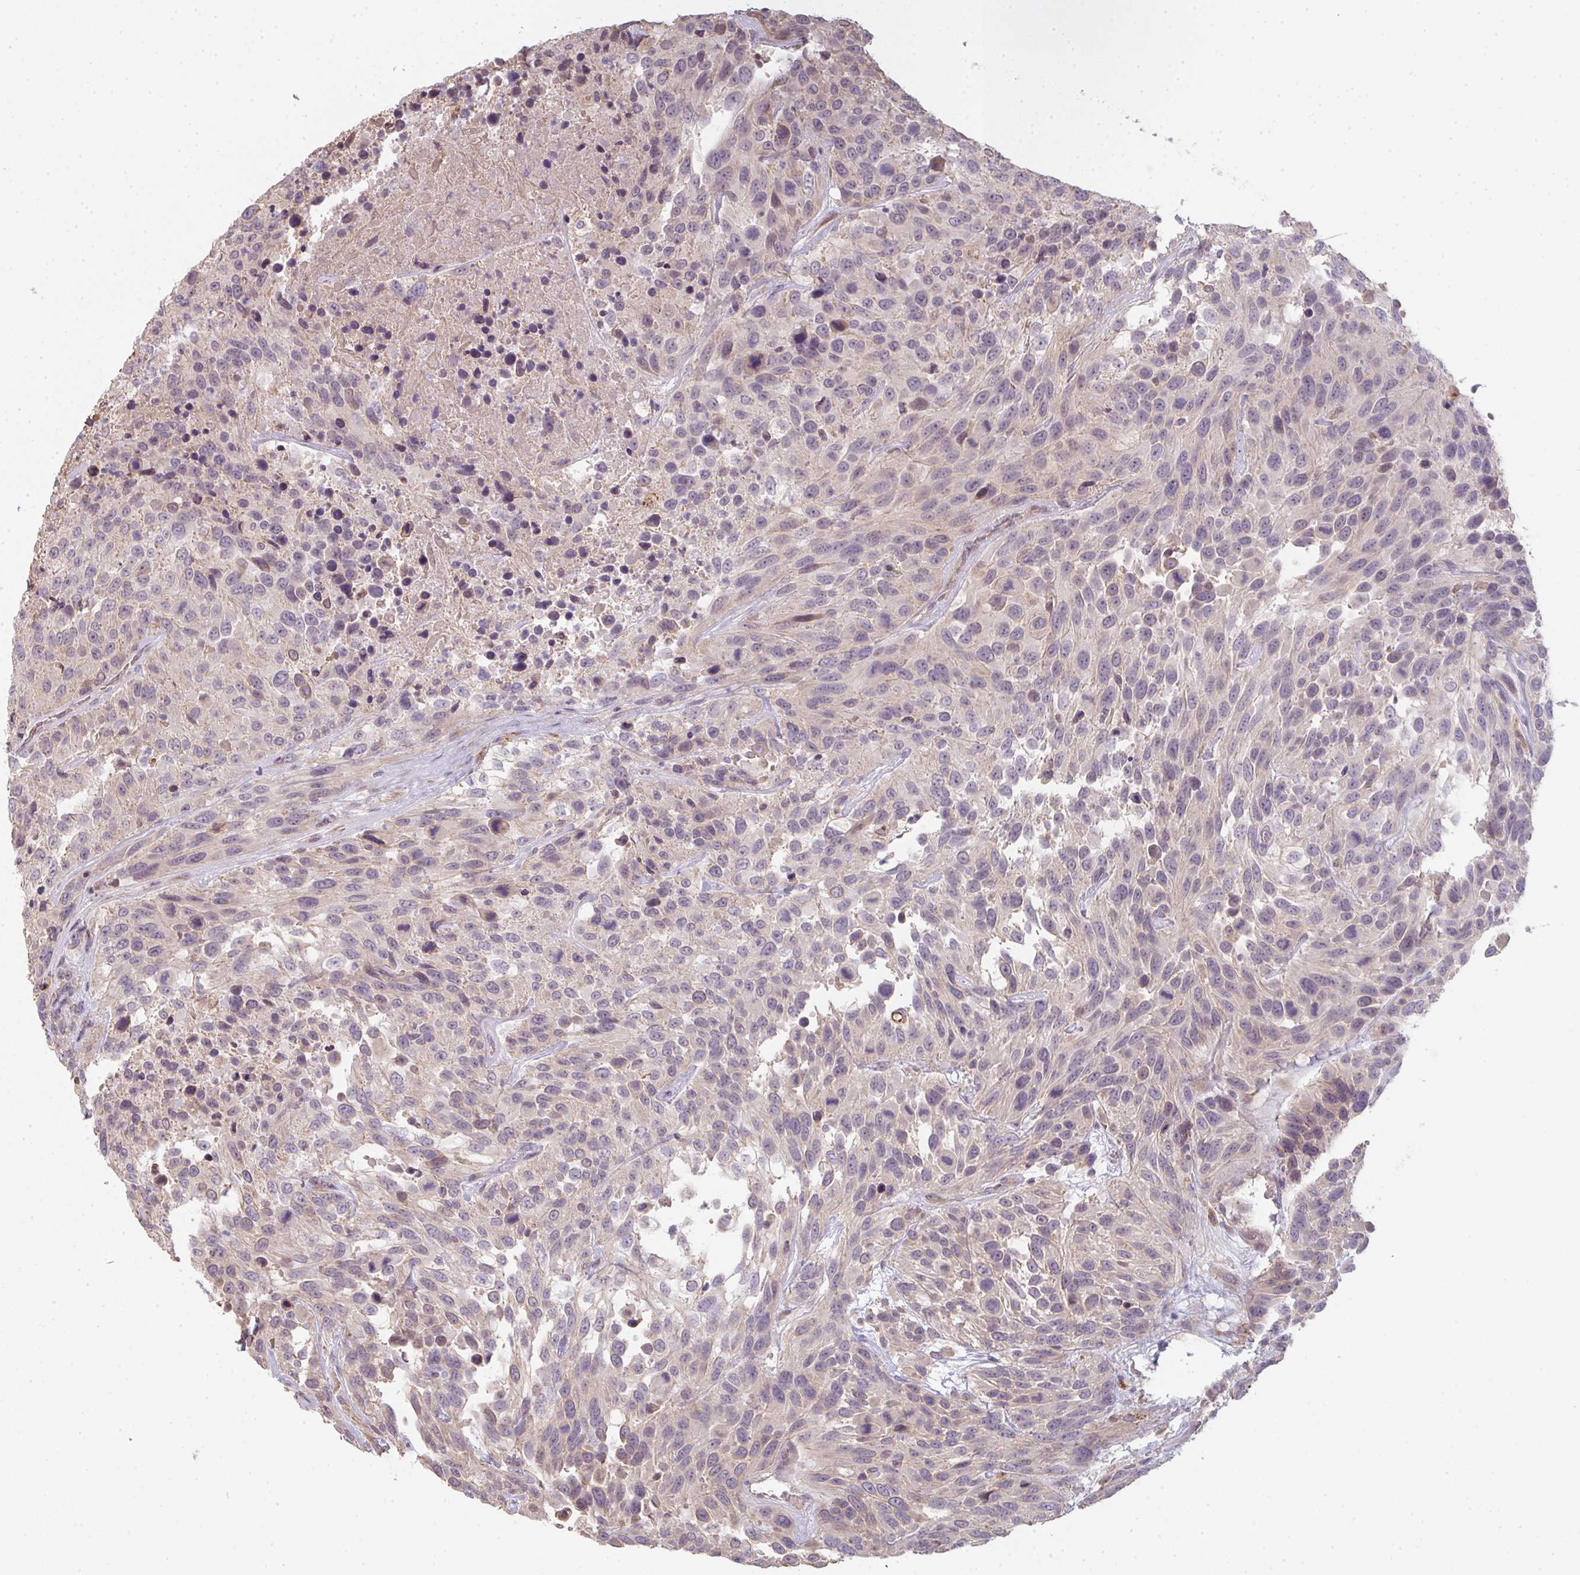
{"staining": {"intensity": "negative", "quantity": "none", "location": "none"}, "tissue": "urothelial cancer", "cell_type": "Tumor cells", "image_type": "cancer", "snomed": [{"axis": "morphology", "description": "Urothelial carcinoma, High grade"}, {"axis": "topography", "description": "Urinary bladder"}], "caption": "Immunohistochemistry micrograph of urothelial cancer stained for a protein (brown), which demonstrates no staining in tumor cells.", "gene": "TMEM237", "patient": {"sex": "female", "age": 70}}